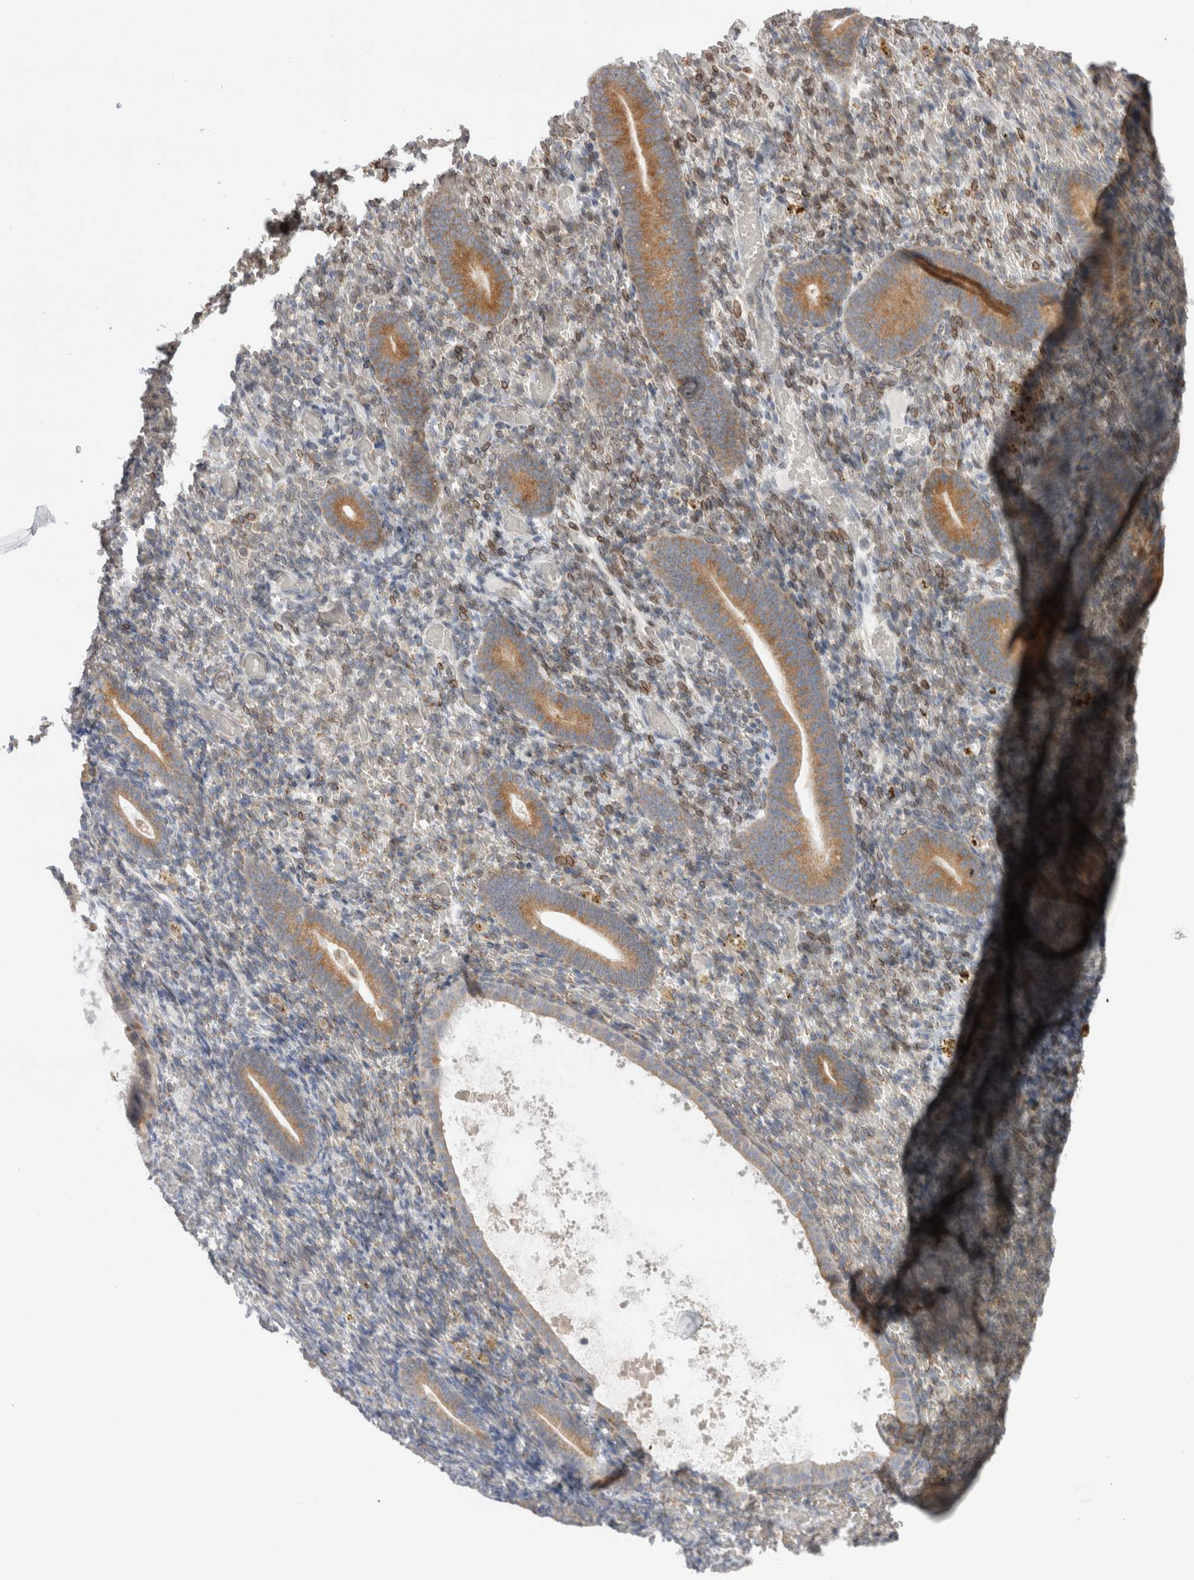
{"staining": {"intensity": "moderate", "quantity": "<25%", "location": "nuclear"}, "tissue": "endometrium", "cell_type": "Cells in endometrial stroma", "image_type": "normal", "snomed": [{"axis": "morphology", "description": "Normal tissue, NOS"}, {"axis": "topography", "description": "Endometrium"}], "caption": "Endometrium stained with IHC displays moderate nuclear staining in about <25% of cells in endometrial stroma. (brown staining indicates protein expression, while blue staining denotes nuclei).", "gene": "VCPIP1", "patient": {"sex": "female", "age": 51}}